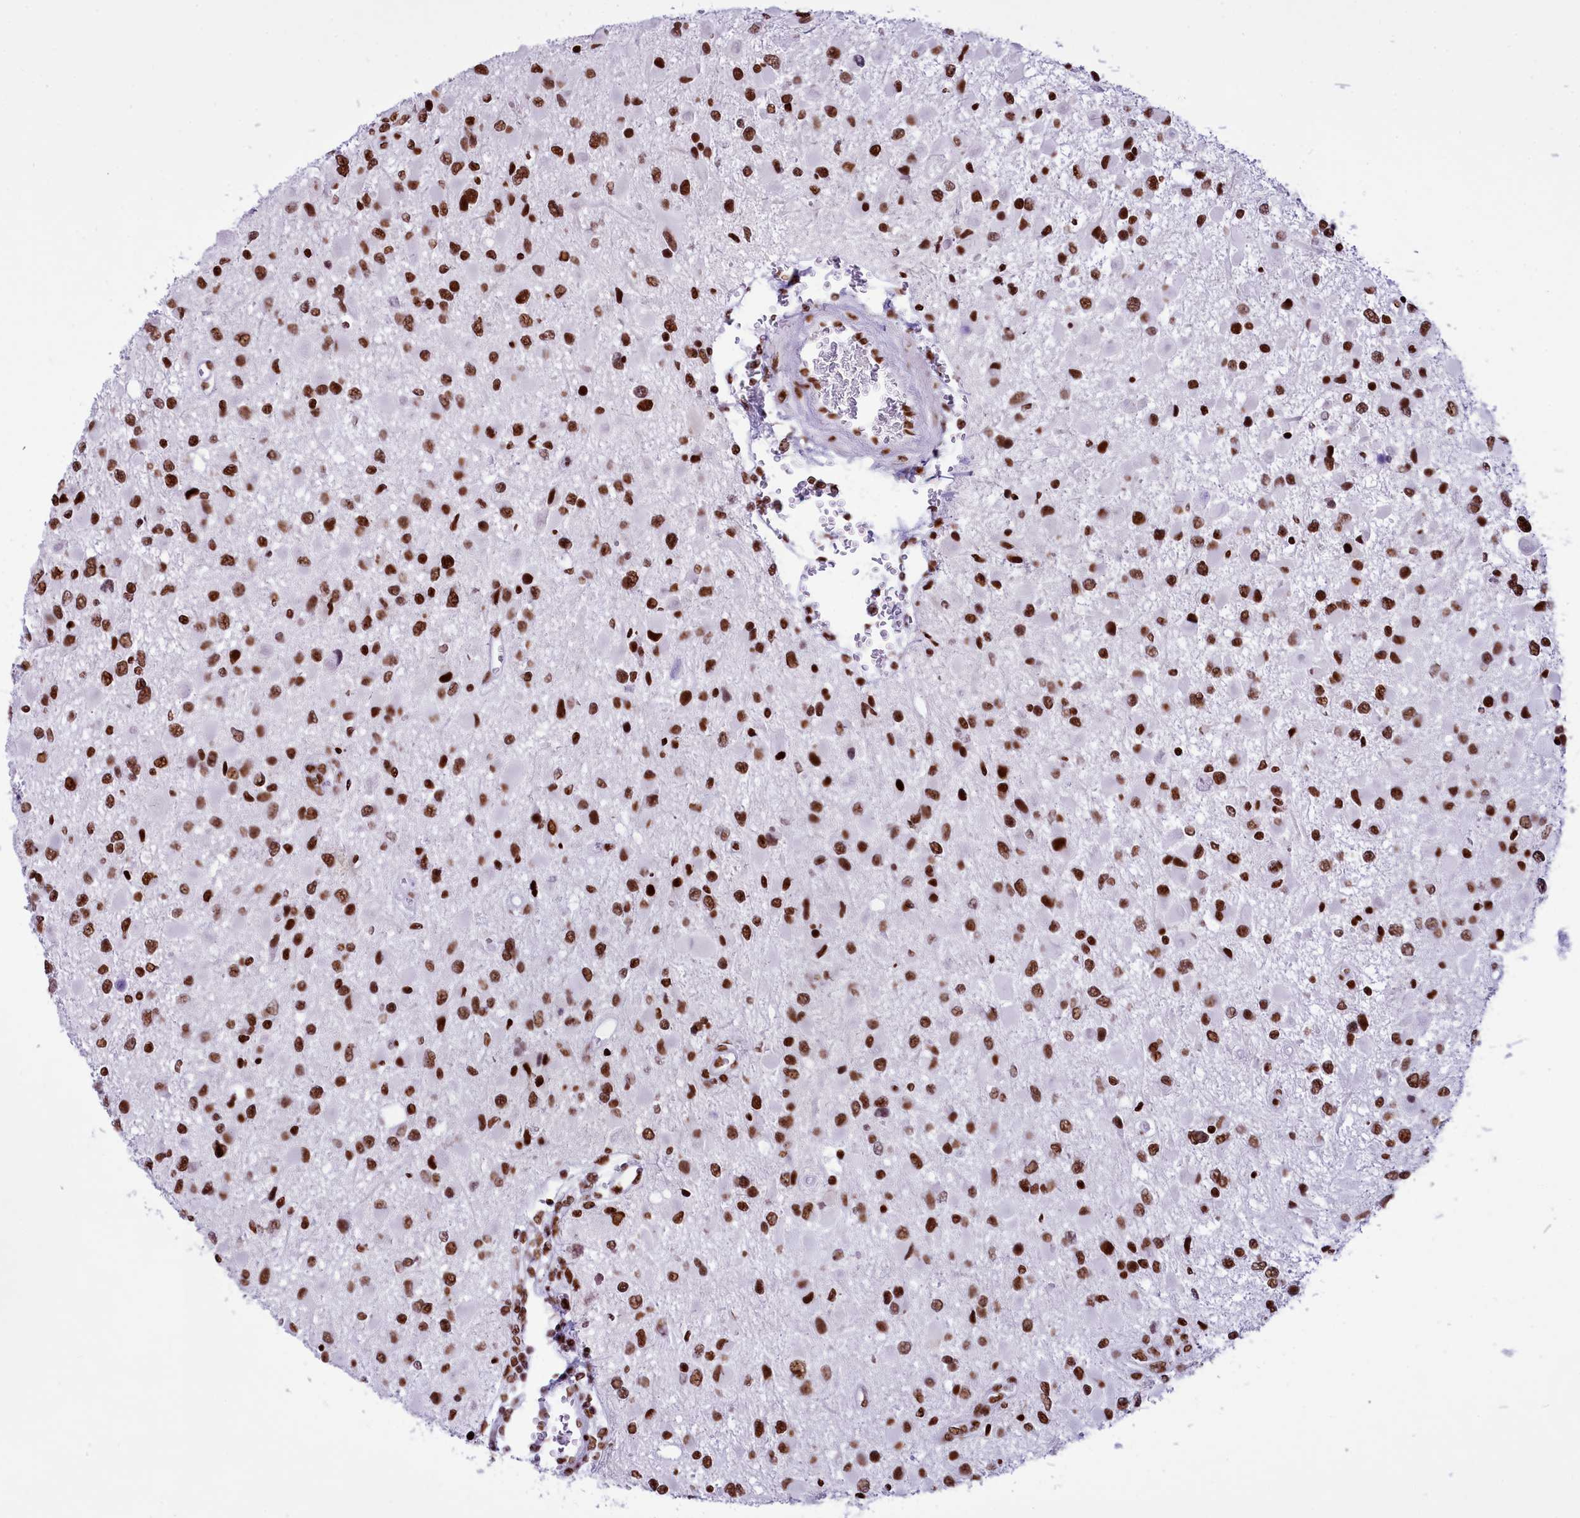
{"staining": {"intensity": "strong", "quantity": ">75%", "location": "nuclear"}, "tissue": "glioma", "cell_type": "Tumor cells", "image_type": "cancer", "snomed": [{"axis": "morphology", "description": "Glioma, malignant, High grade"}, {"axis": "topography", "description": "Brain"}], "caption": "Approximately >75% of tumor cells in human glioma reveal strong nuclear protein positivity as visualized by brown immunohistochemical staining.", "gene": "RALY", "patient": {"sex": "male", "age": 53}}